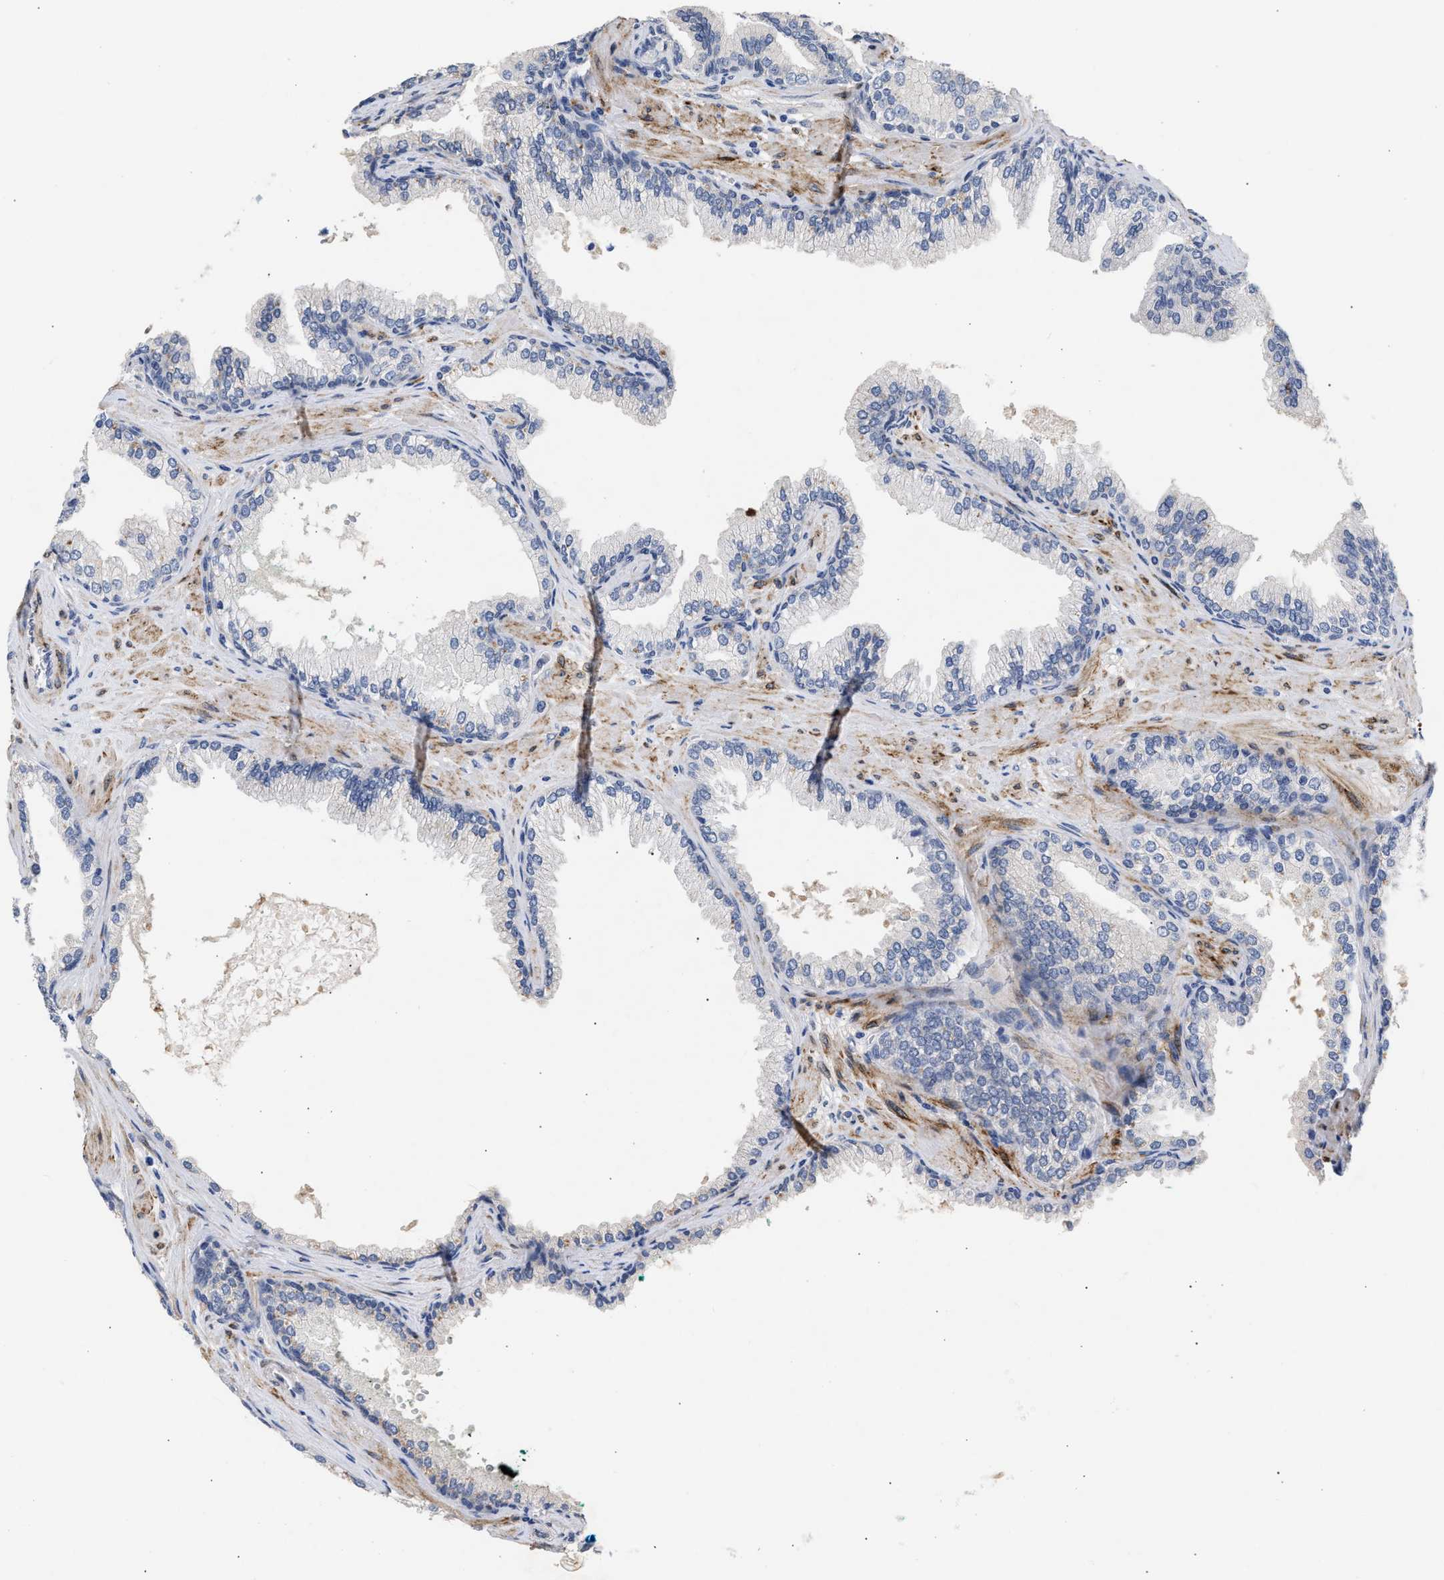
{"staining": {"intensity": "negative", "quantity": "none", "location": "none"}, "tissue": "prostate cancer", "cell_type": "Tumor cells", "image_type": "cancer", "snomed": [{"axis": "morphology", "description": "Adenocarcinoma, High grade"}, {"axis": "topography", "description": "Prostate"}], "caption": "Histopathology image shows no protein expression in tumor cells of prostate adenocarcinoma (high-grade) tissue.", "gene": "SELENOM", "patient": {"sex": "male", "age": 71}}